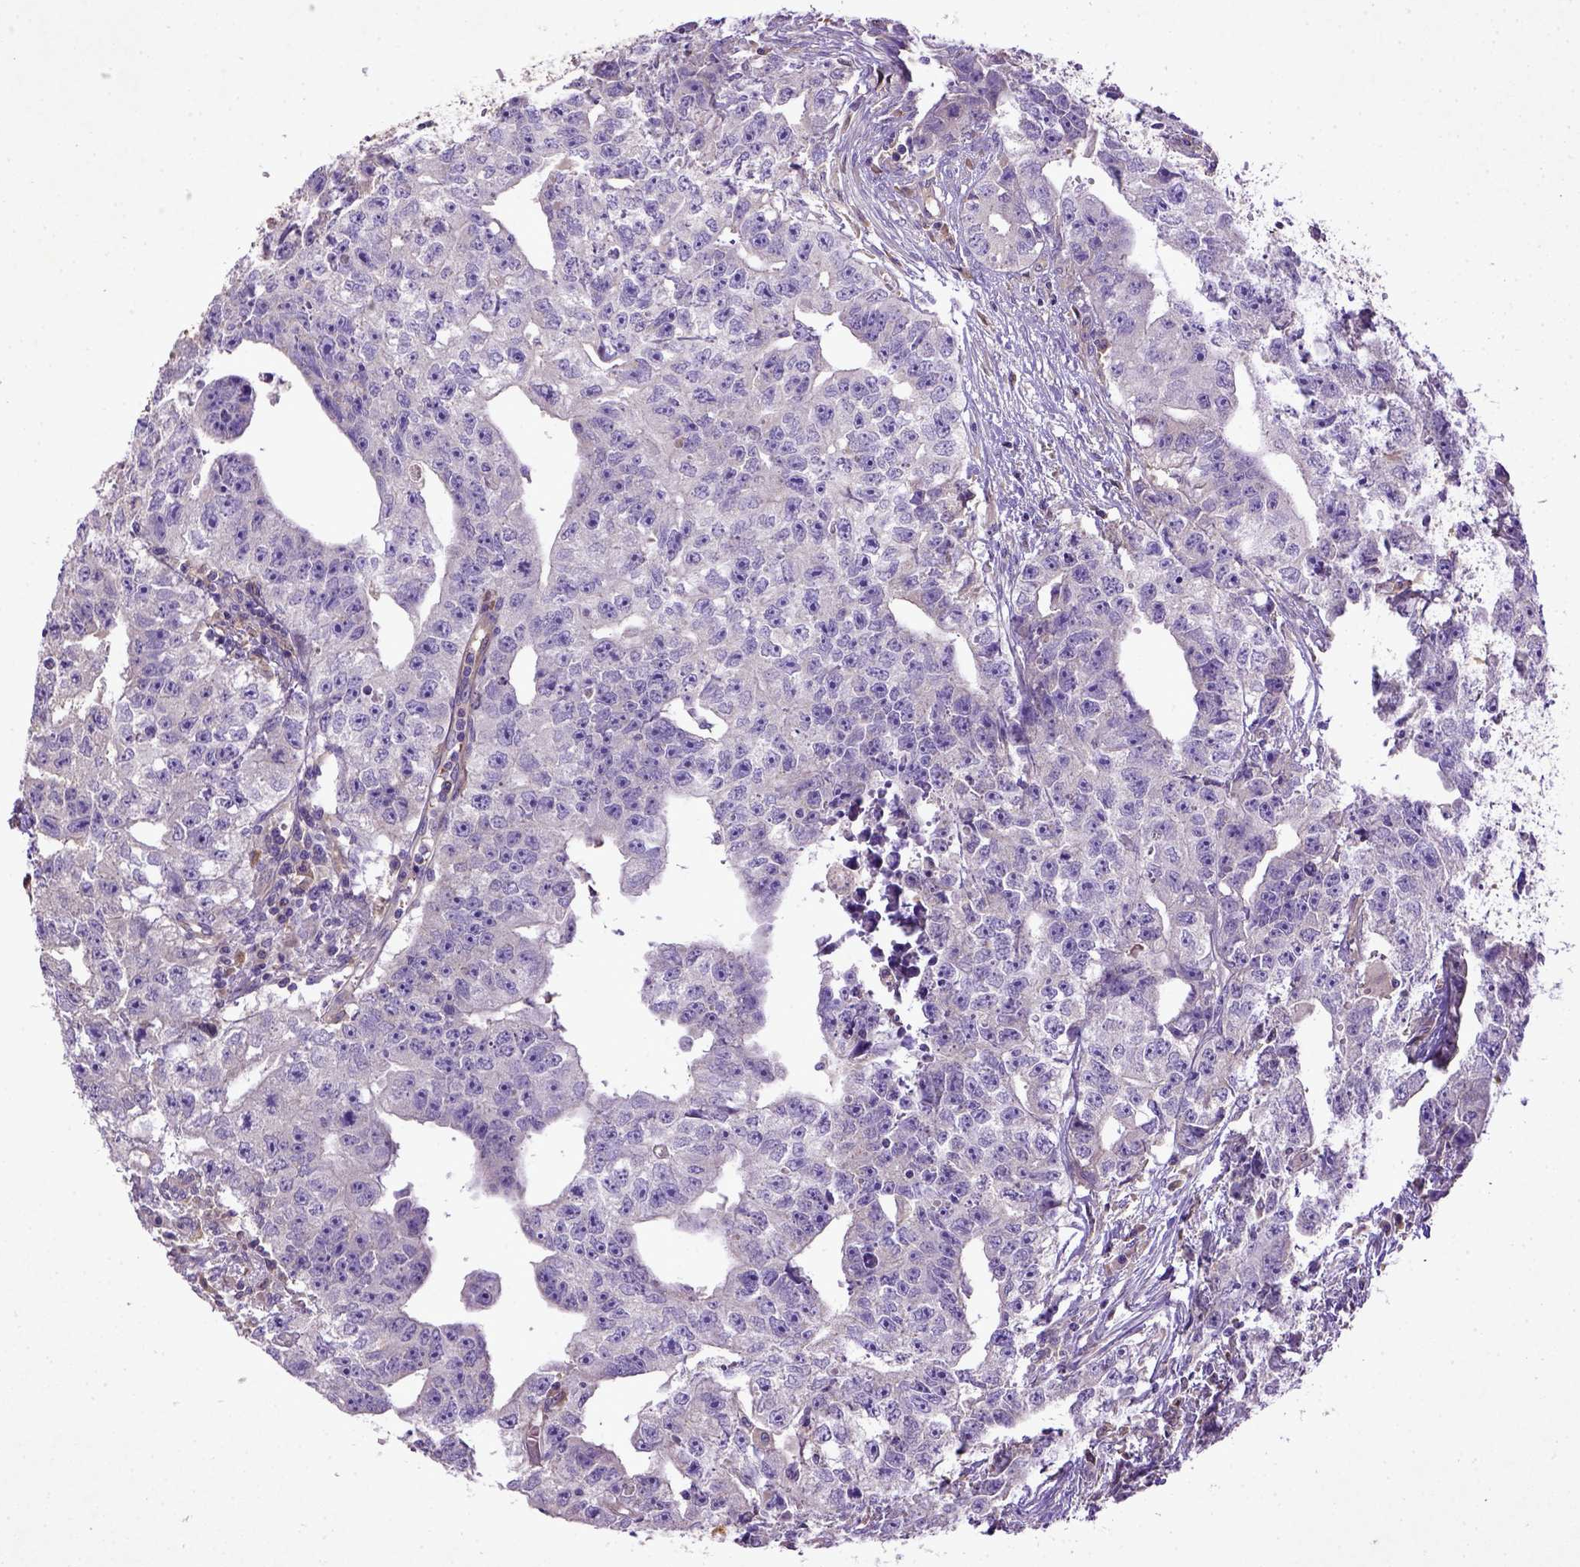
{"staining": {"intensity": "negative", "quantity": "none", "location": "none"}, "tissue": "testis cancer", "cell_type": "Tumor cells", "image_type": "cancer", "snomed": [{"axis": "morphology", "description": "Carcinoma, Embryonal, NOS"}, {"axis": "morphology", "description": "Teratoma, malignant, NOS"}, {"axis": "topography", "description": "Testis"}], "caption": "Human testis cancer stained for a protein using IHC shows no positivity in tumor cells.", "gene": "DEPDC1B", "patient": {"sex": "male", "age": 24}}